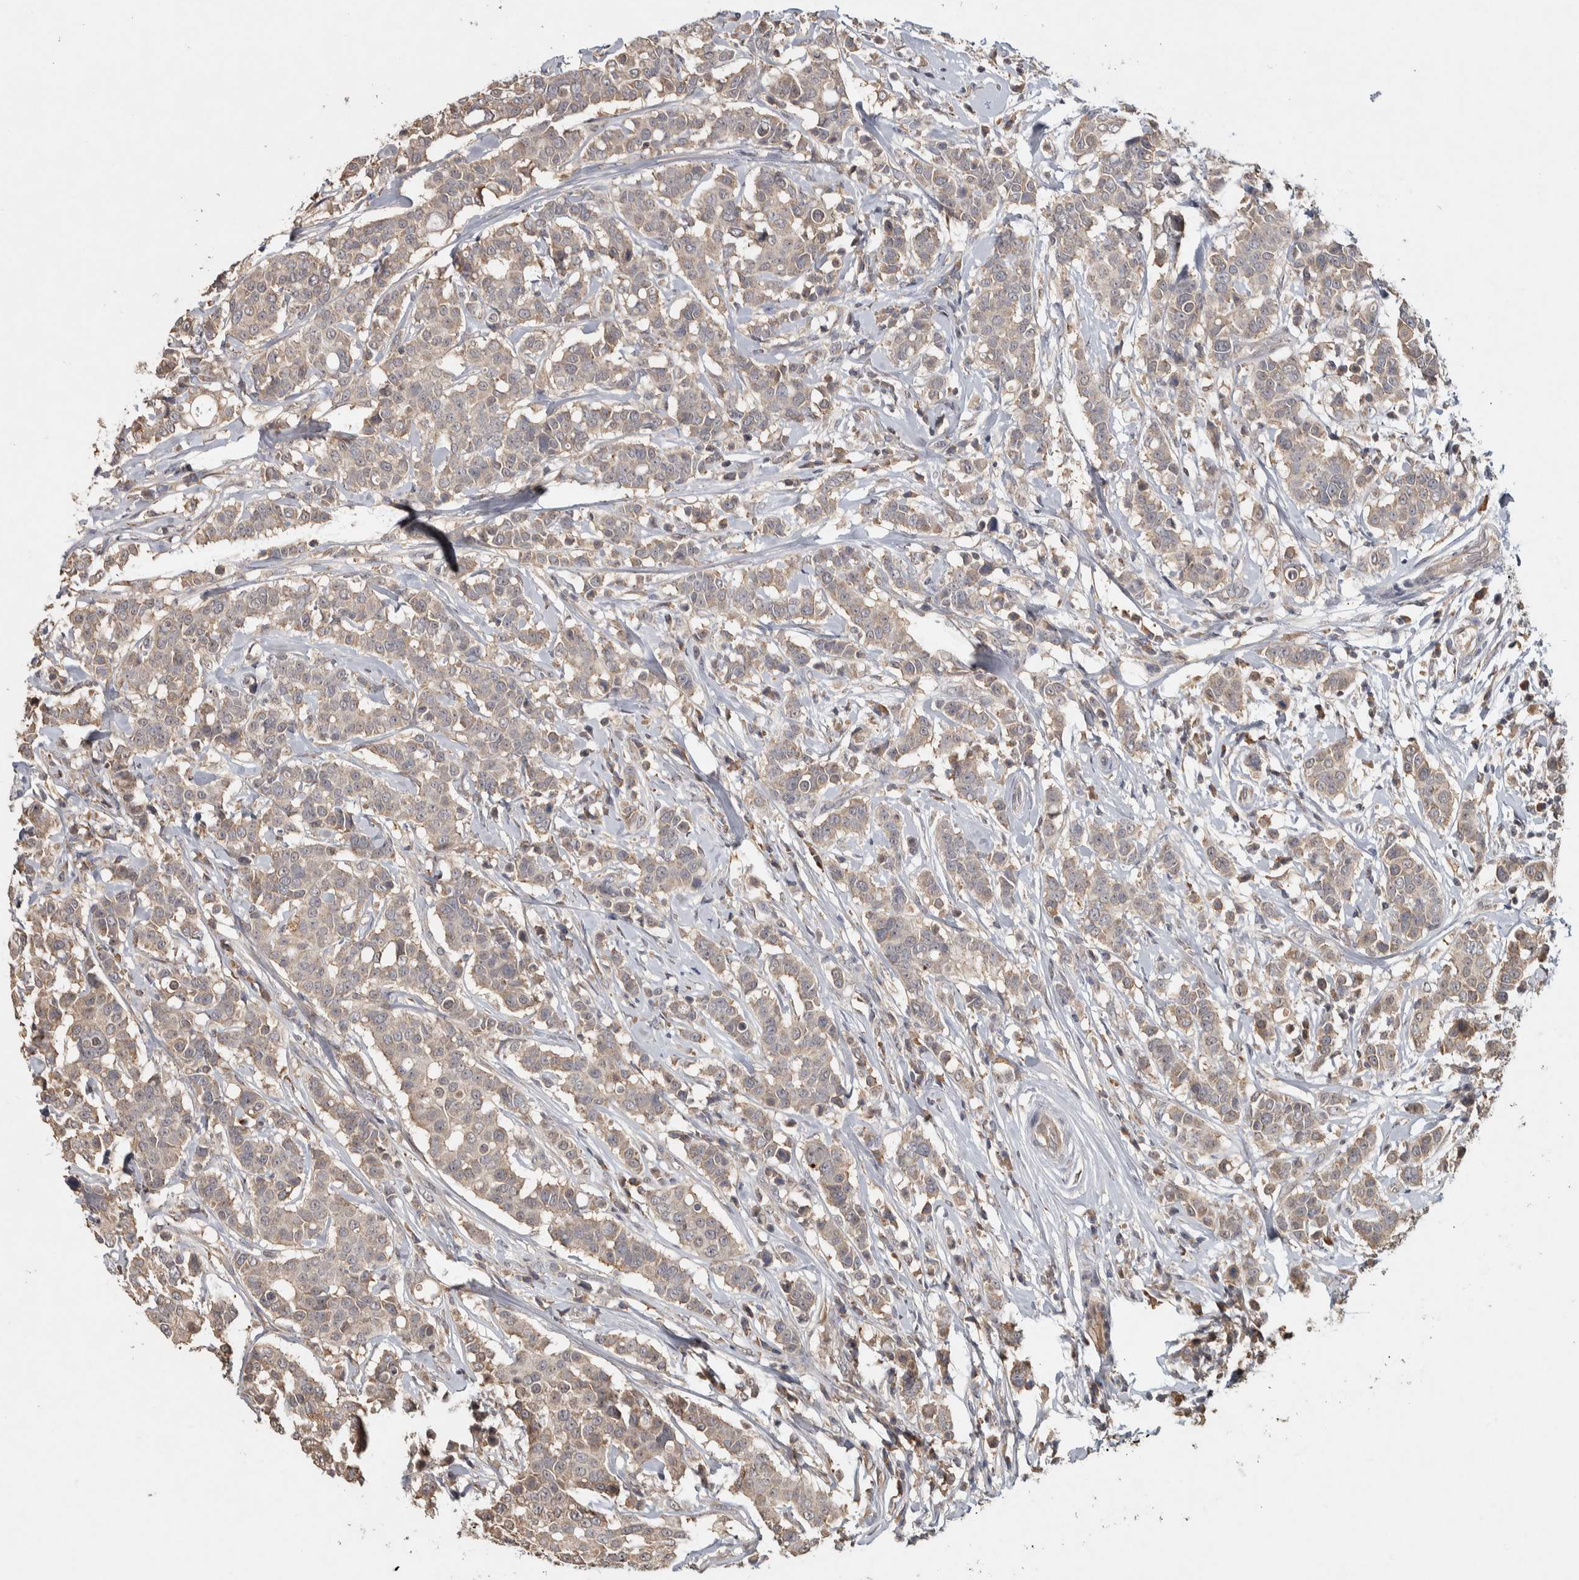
{"staining": {"intensity": "weak", "quantity": "25%-75%", "location": "cytoplasmic/membranous"}, "tissue": "breast cancer", "cell_type": "Tumor cells", "image_type": "cancer", "snomed": [{"axis": "morphology", "description": "Duct carcinoma"}, {"axis": "topography", "description": "Breast"}], "caption": "Infiltrating ductal carcinoma (breast) stained for a protein (brown) reveals weak cytoplasmic/membranous positive expression in about 25%-75% of tumor cells.", "gene": "EIF3H", "patient": {"sex": "female", "age": 27}}